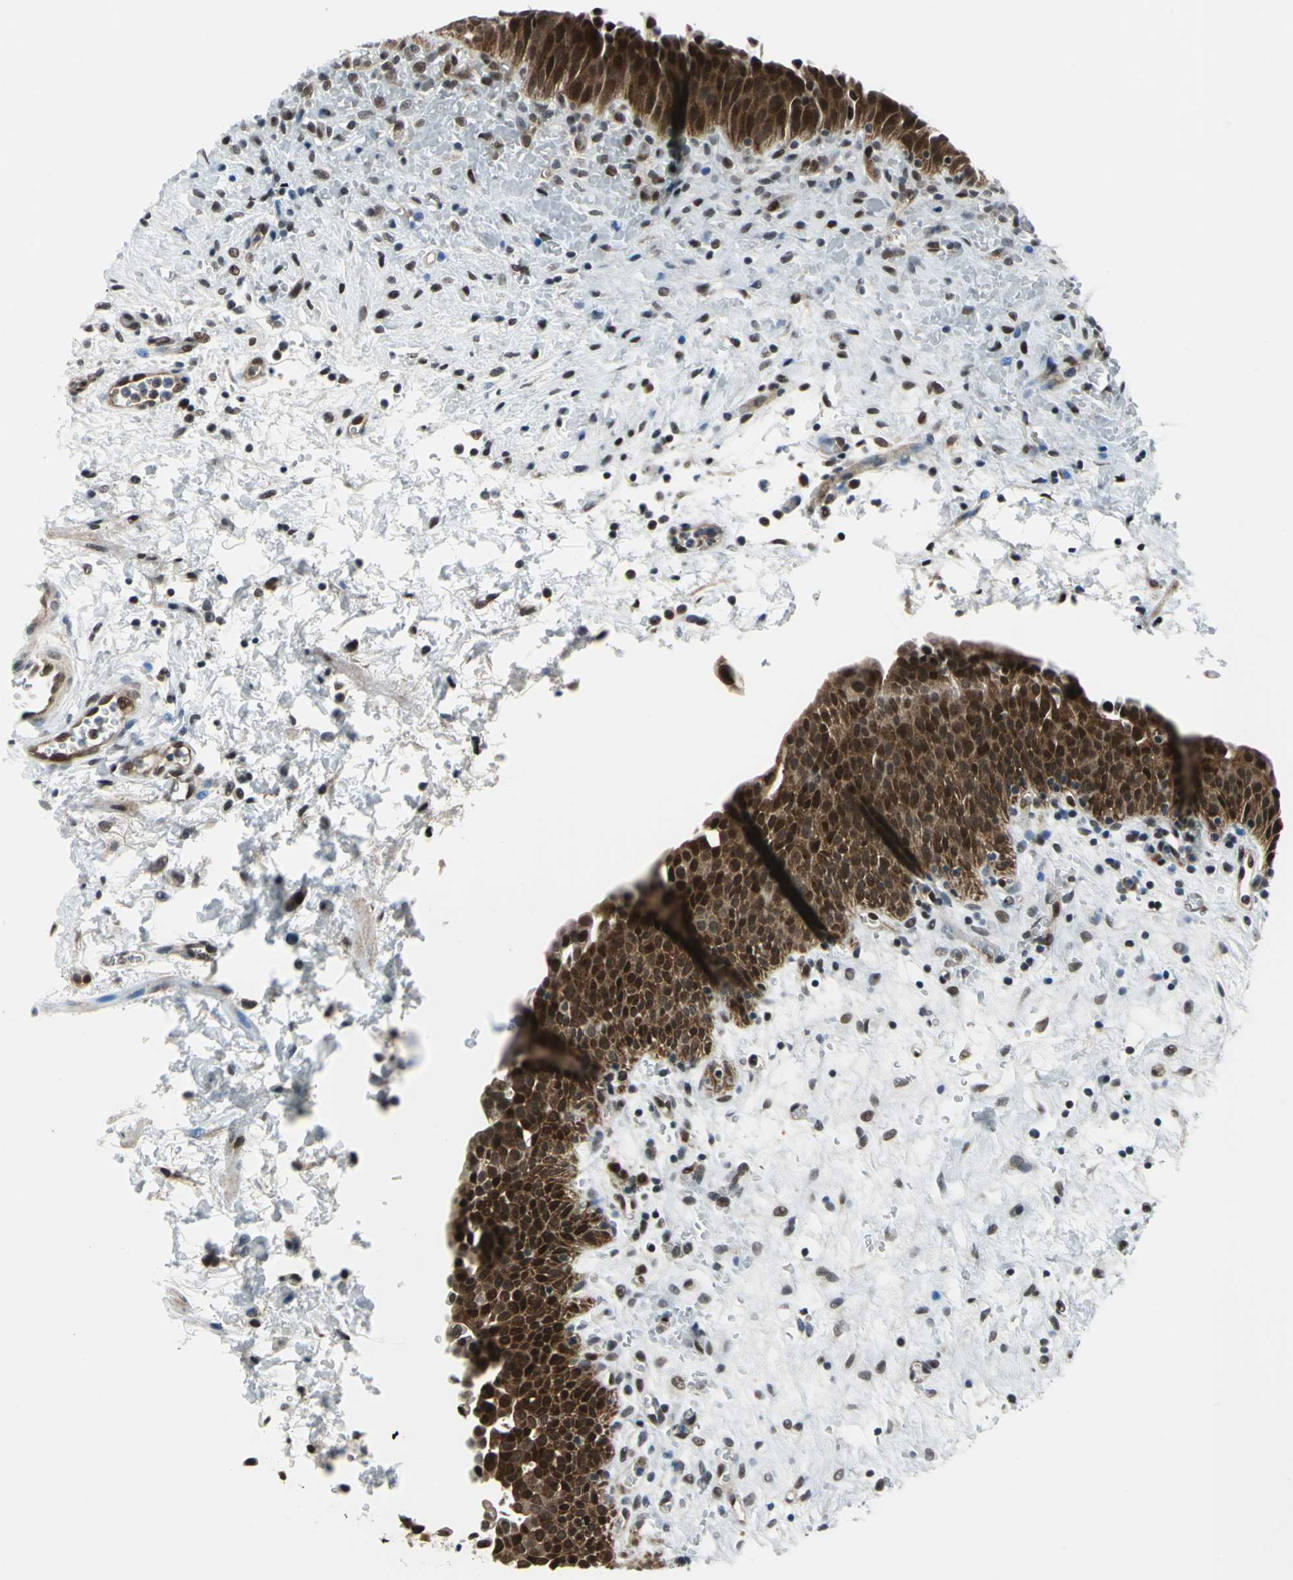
{"staining": {"intensity": "strong", "quantity": ">75%", "location": "cytoplasmic/membranous,nuclear"}, "tissue": "urinary bladder", "cell_type": "Urothelial cells", "image_type": "normal", "snomed": [{"axis": "morphology", "description": "Normal tissue, NOS"}, {"axis": "morphology", "description": "Dysplasia, NOS"}, {"axis": "topography", "description": "Urinary bladder"}], "caption": "High-magnification brightfield microscopy of normal urinary bladder stained with DAB (3,3'-diaminobenzidine) (brown) and counterstained with hematoxylin (blue). urothelial cells exhibit strong cytoplasmic/membranous,nuclear expression is identified in approximately>75% of cells. (IHC, brightfield microscopy, high magnification).", "gene": "POLR3K", "patient": {"sex": "male", "age": 35}}